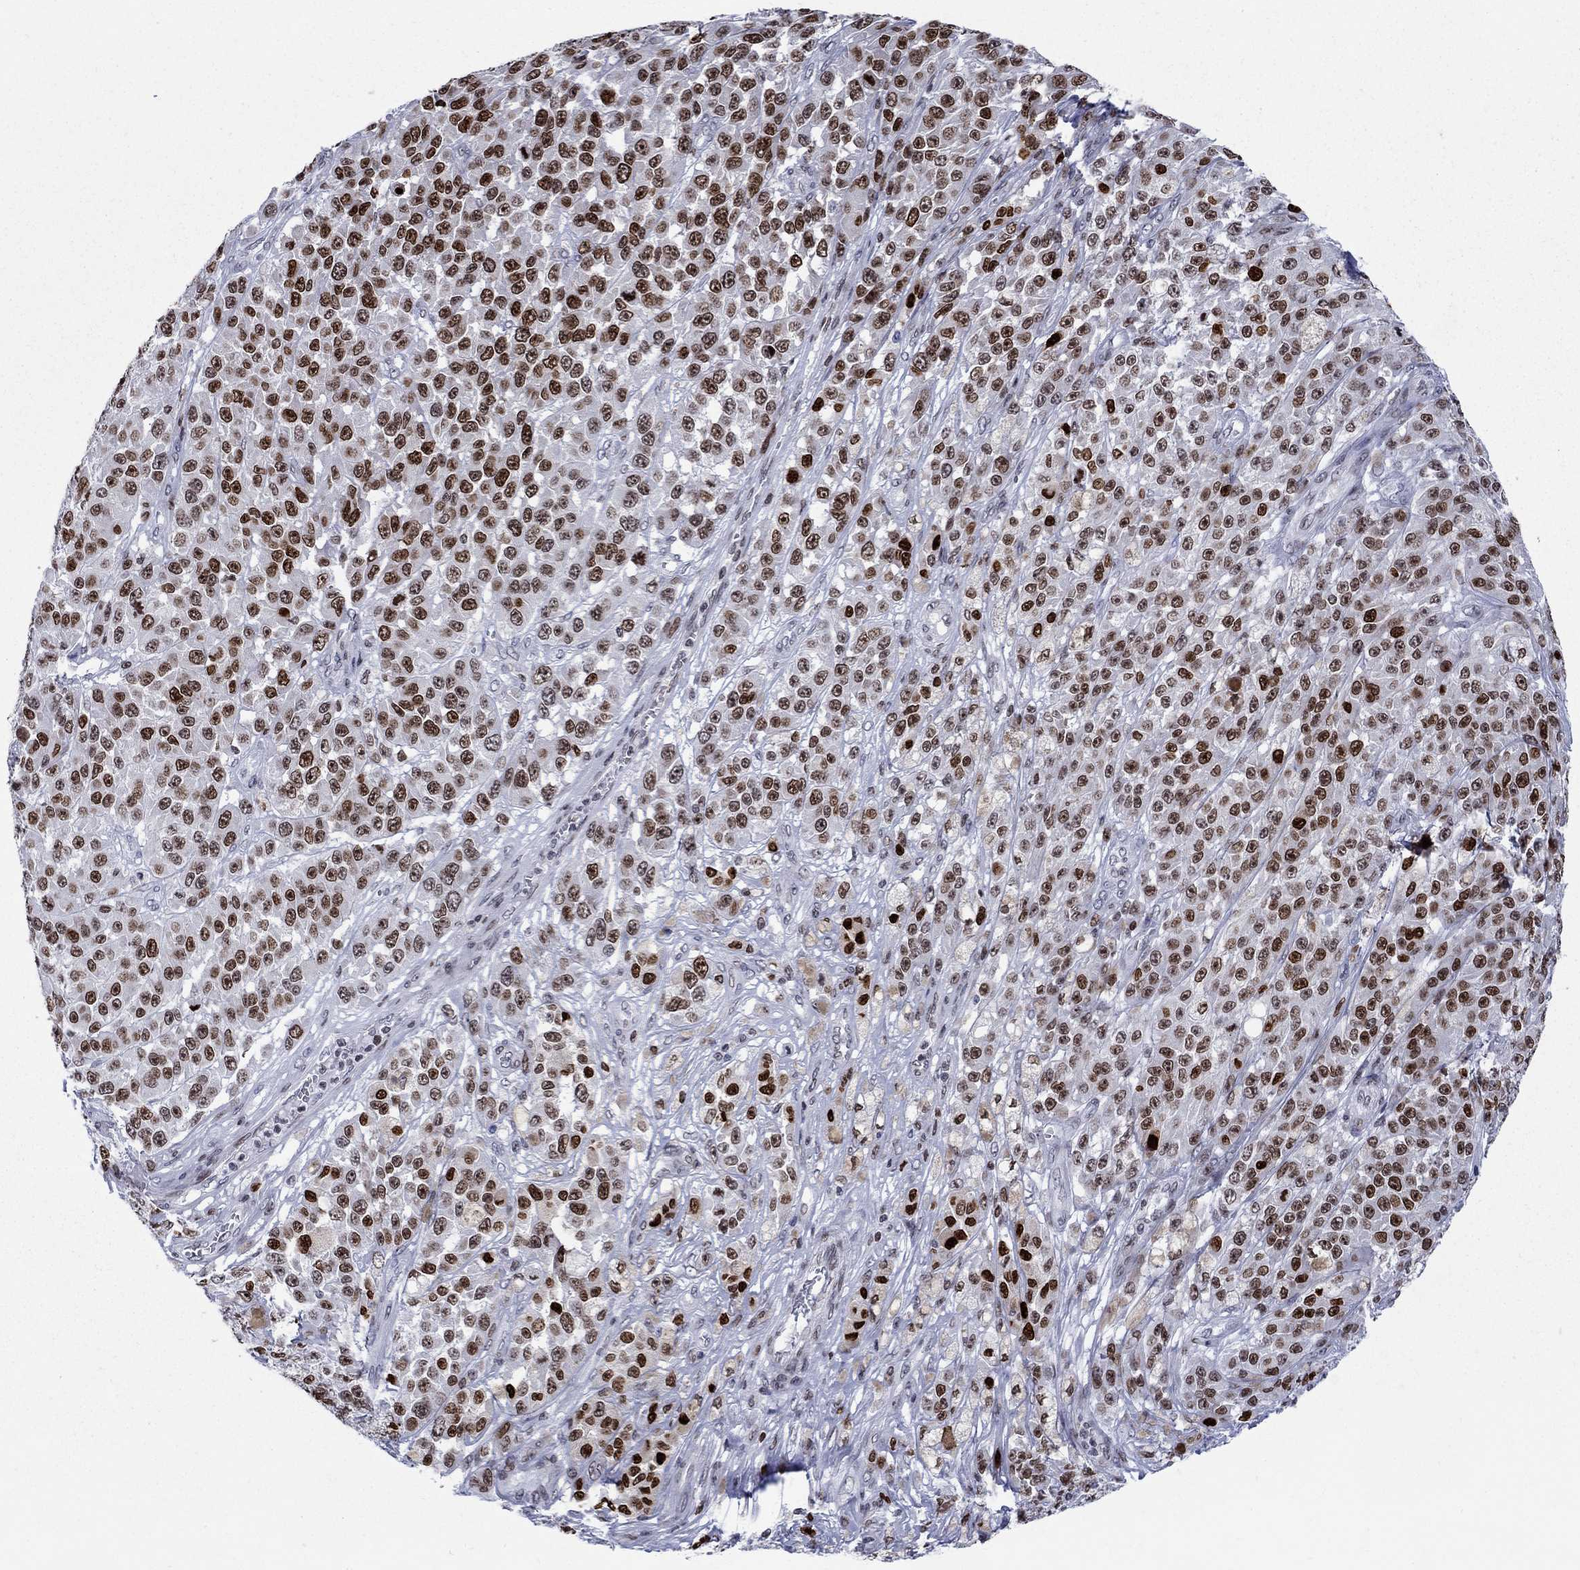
{"staining": {"intensity": "strong", "quantity": "25%-75%", "location": "nuclear"}, "tissue": "melanoma", "cell_type": "Tumor cells", "image_type": "cancer", "snomed": [{"axis": "morphology", "description": "Malignant melanoma, NOS"}, {"axis": "topography", "description": "Skin"}], "caption": "This is a photomicrograph of immunohistochemistry staining of malignant melanoma, which shows strong staining in the nuclear of tumor cells.", "gene": "HMGA1", "patient": {"sex": "female", "age": 58}}